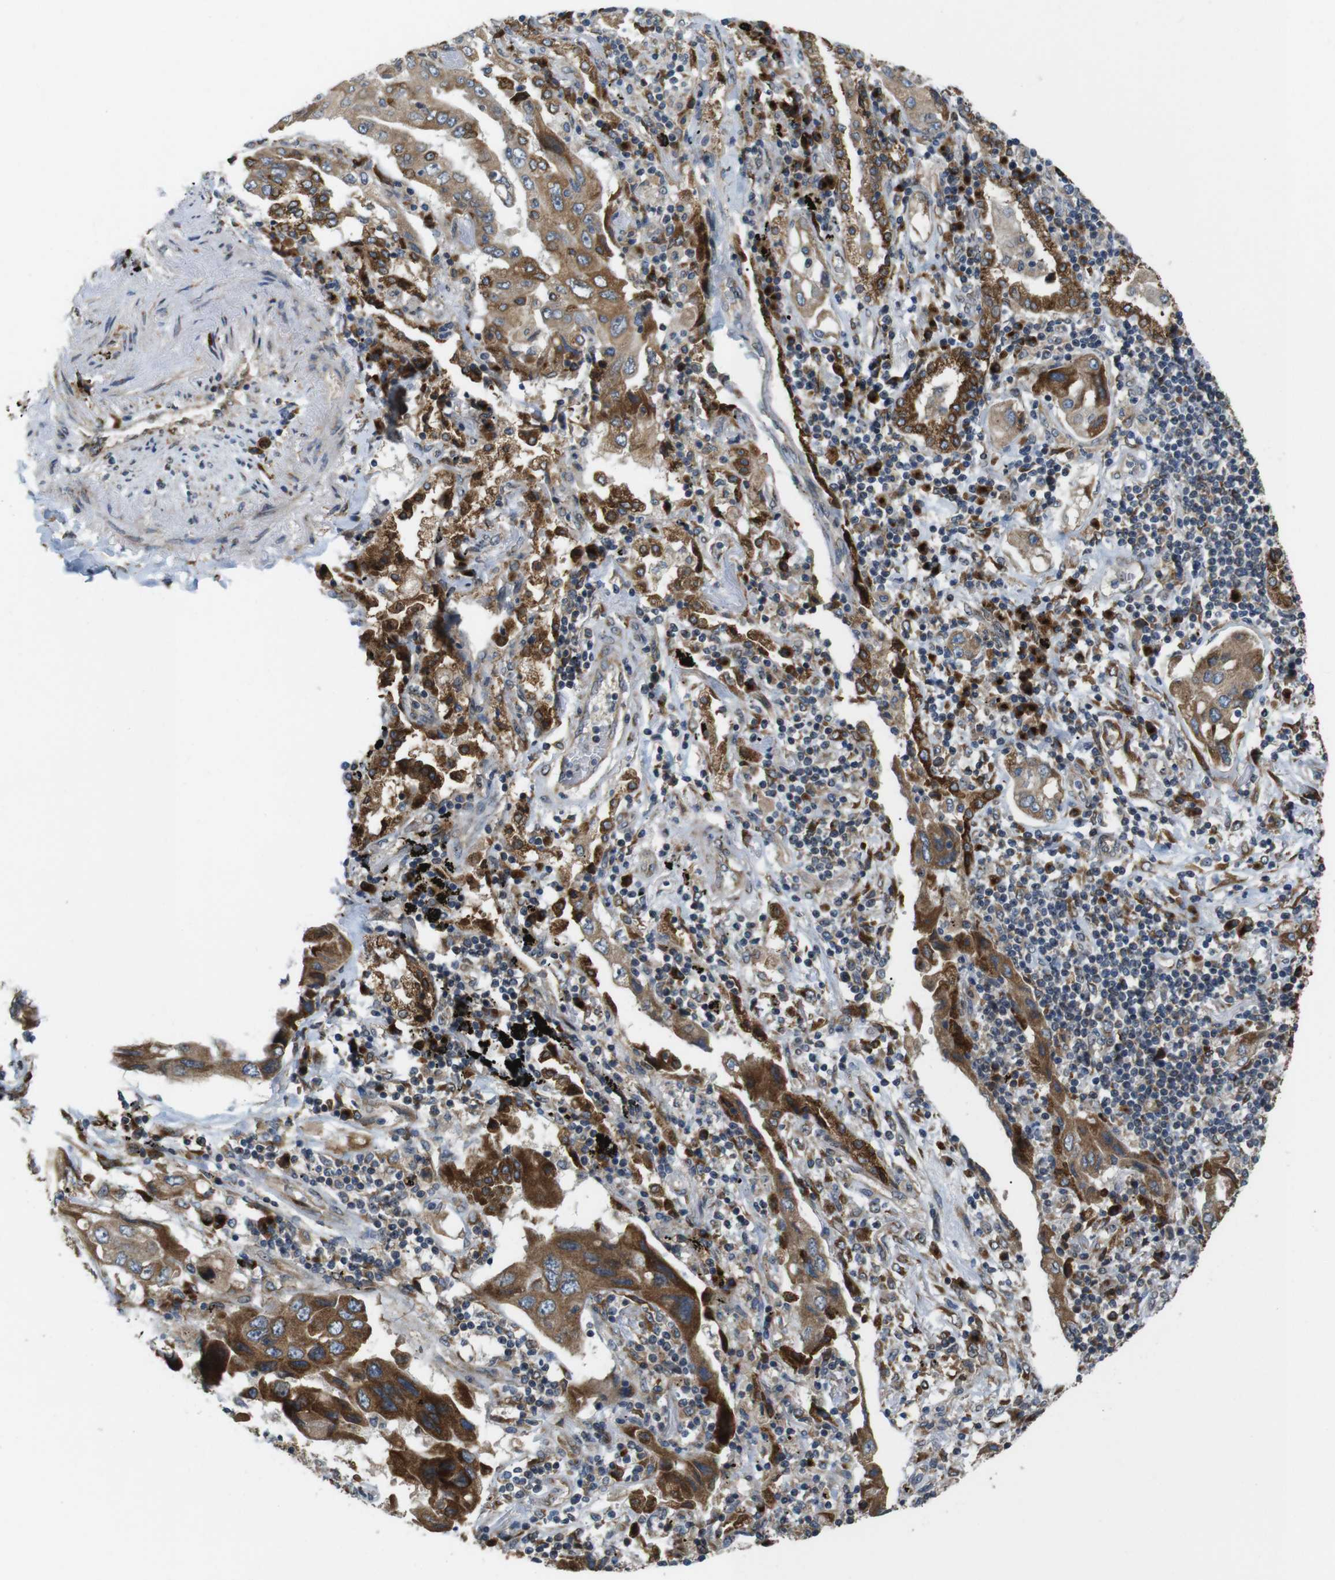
{"staining": {"intensity": "moderate", "quantity": ">75%", "location": "cytoplasmic/membranous"}, "tissue": "lung cancer", "cell_type": "Tumor cells", "image_type": "cancer", "snomed": [{"axis": "morphology", "description": "Adenocarcinoma, NOS"}, {"axis": "topography", "description": "Lung"}], "caption": "Protein staining of lung cancer (adenocarcinoma) tissue shows moderate cytoplasmic/membranous staining in about >75% of tumor cells.", "gene": "TMEM143", "patient": {"sex": "female", "age": 65}}